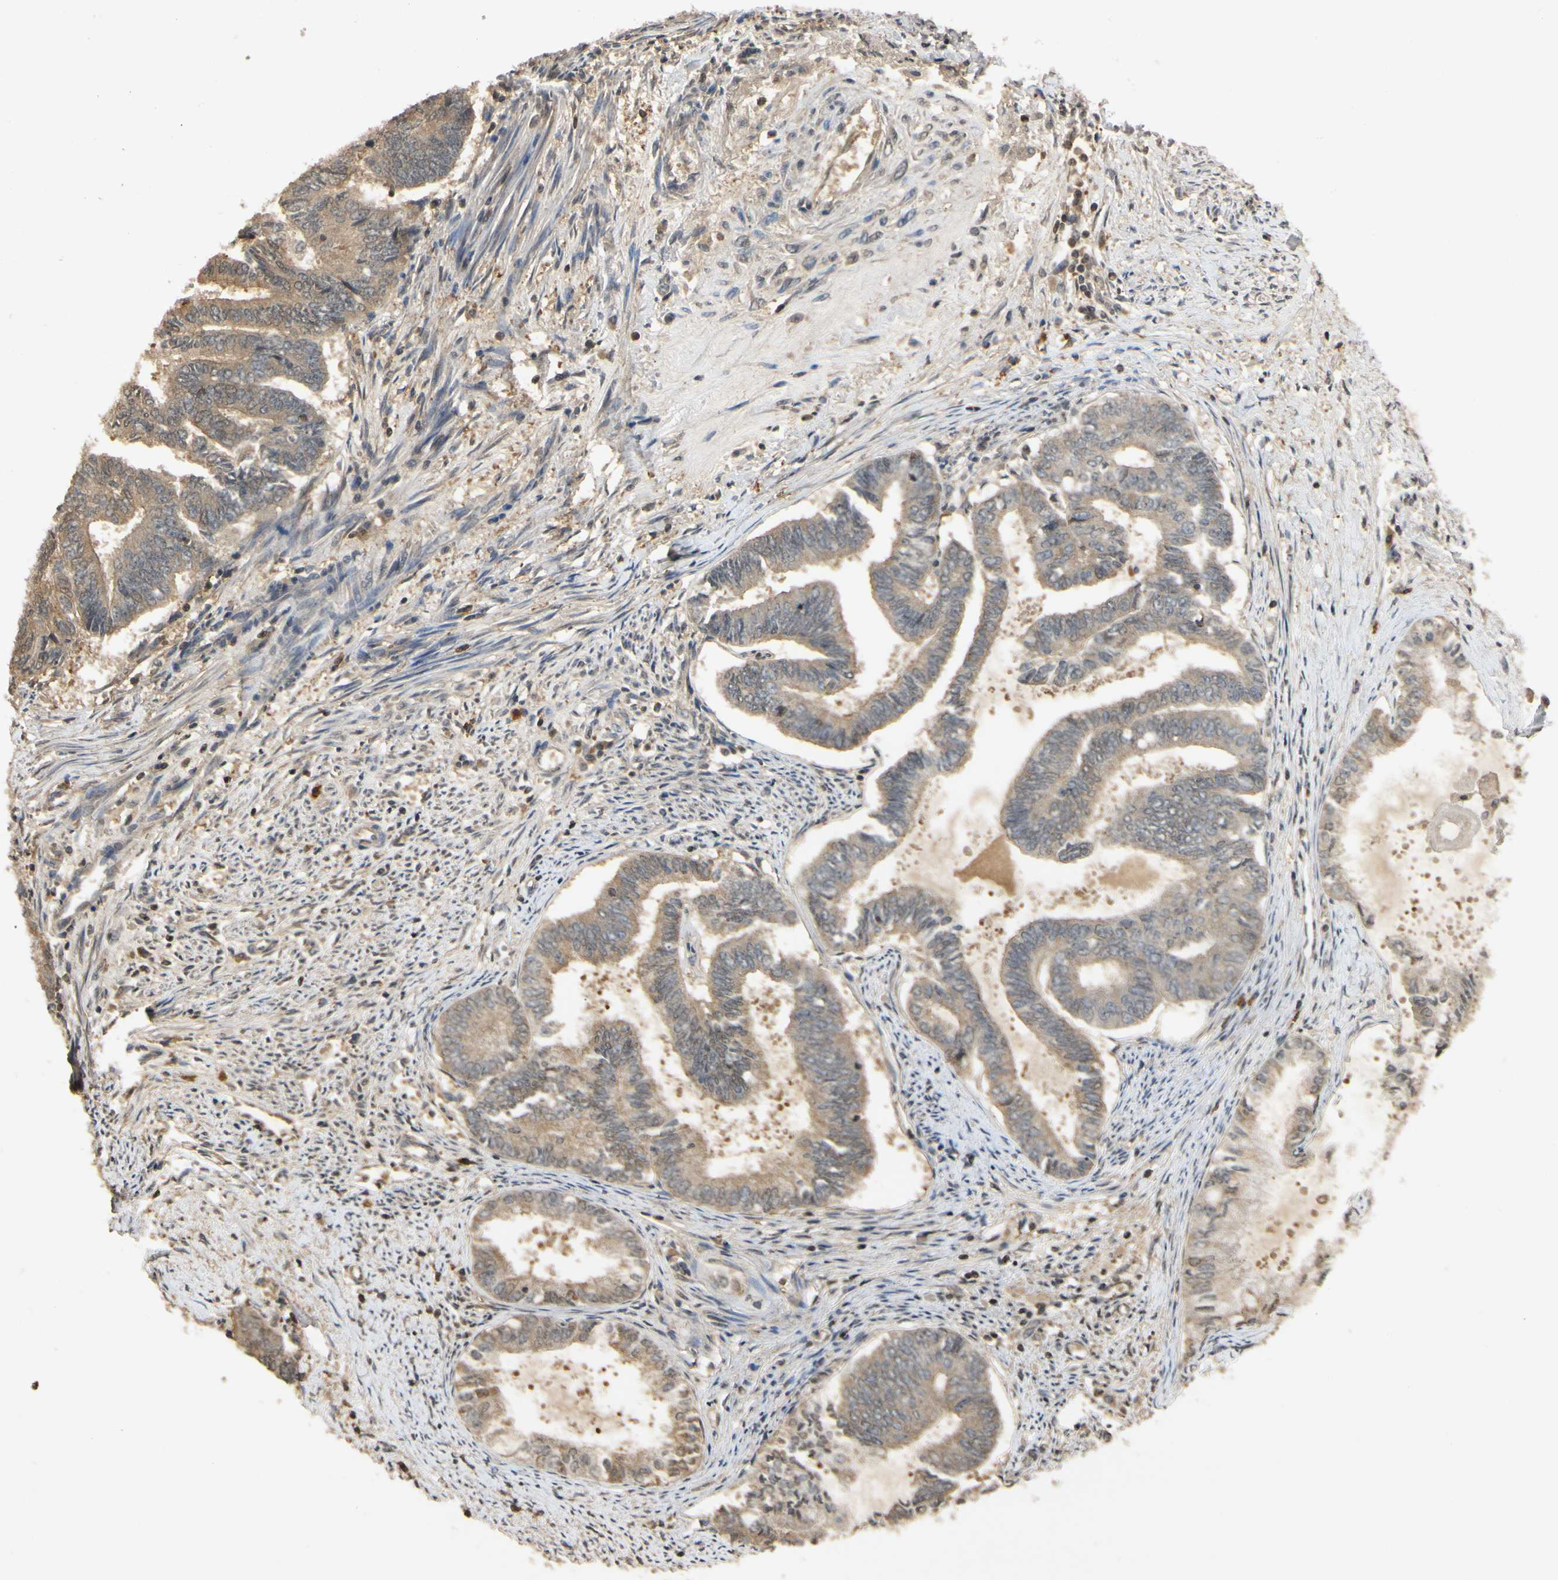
{"staining": {"intensity": "weak", "quantity": ">75%", "location": "cytoplasmic/membranous"}, "tissue": "endometrial cancer", "cell_type": "Tumor cells", "image_type": "cancer", "snomed": [{"axis": "morphology", "description": "Adenocarcinoma, NOS"}, {"axis": "topography", "description": "Endometrium"}], "caption": "Approximately >75% of tumor cells in human endometrial adenocarcinoma reveal weak cytoplasmic/membranous protein staining as visualized by brown immunohistochemical staining.", "gene": "SOD1", "patient": {"sex": "female", "age": 86}}